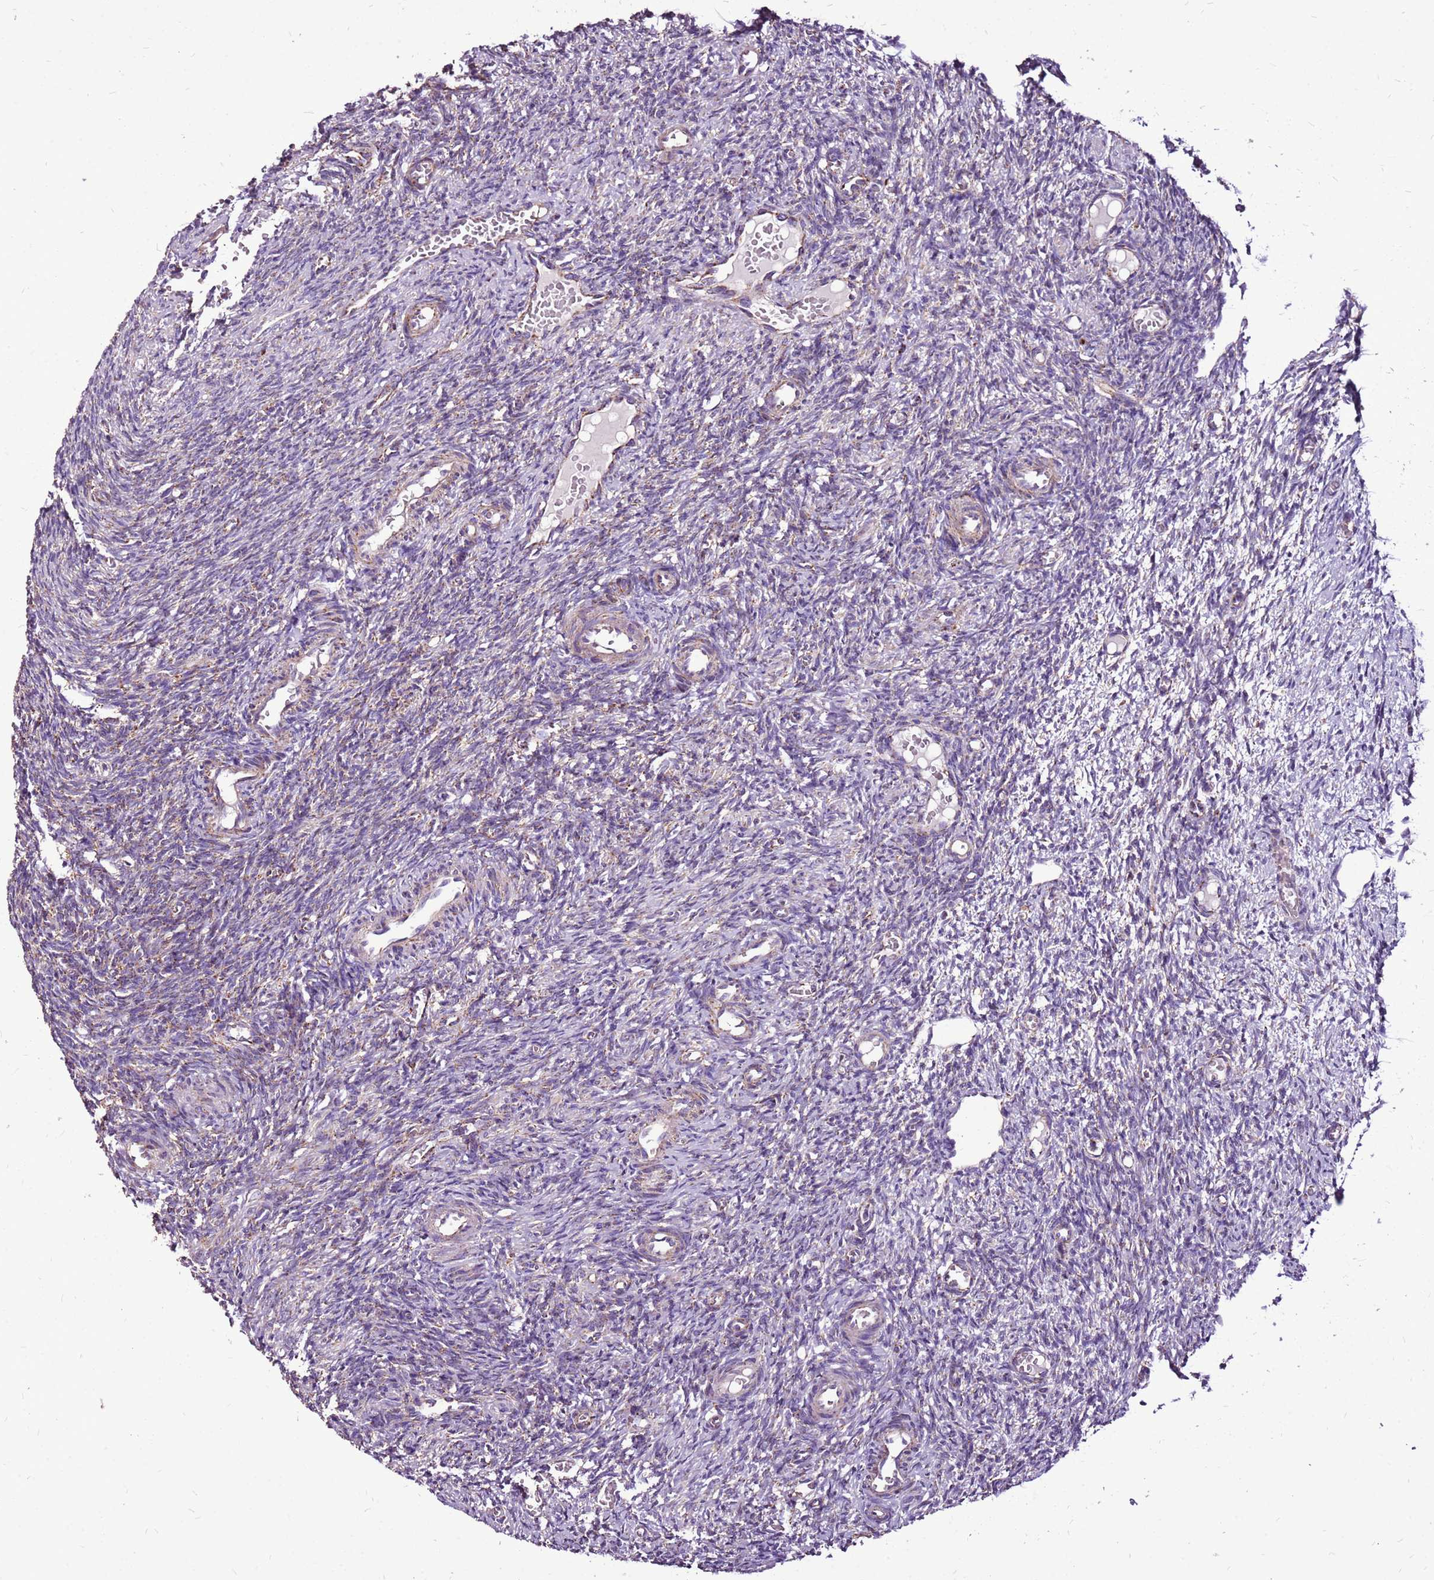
{"staining": {"intensity": "moderate", "quantity": ">75%", "location": "cytoplasmic/membranous"}, "tissue": "ovary", "cell_type": "Follicle cells", "image_type": "normal", "snomed": [{"axis": "morphology", "description": "Normal tissue, NOS"}, {"axis": "topography", "description": "Ovary"}], "caption": "Immunohistochemistry (IHC) micrograph of benign ovary: ovary stained using IHC demonstrates medium levels of moderate protein expression localized specifically in the cytoplasmic/membranous of follicle cells, appearing as a cytoplasmic/membranous brown color.", "gene": "GCDH", "patient": {"sex": "female", "age": 27}}